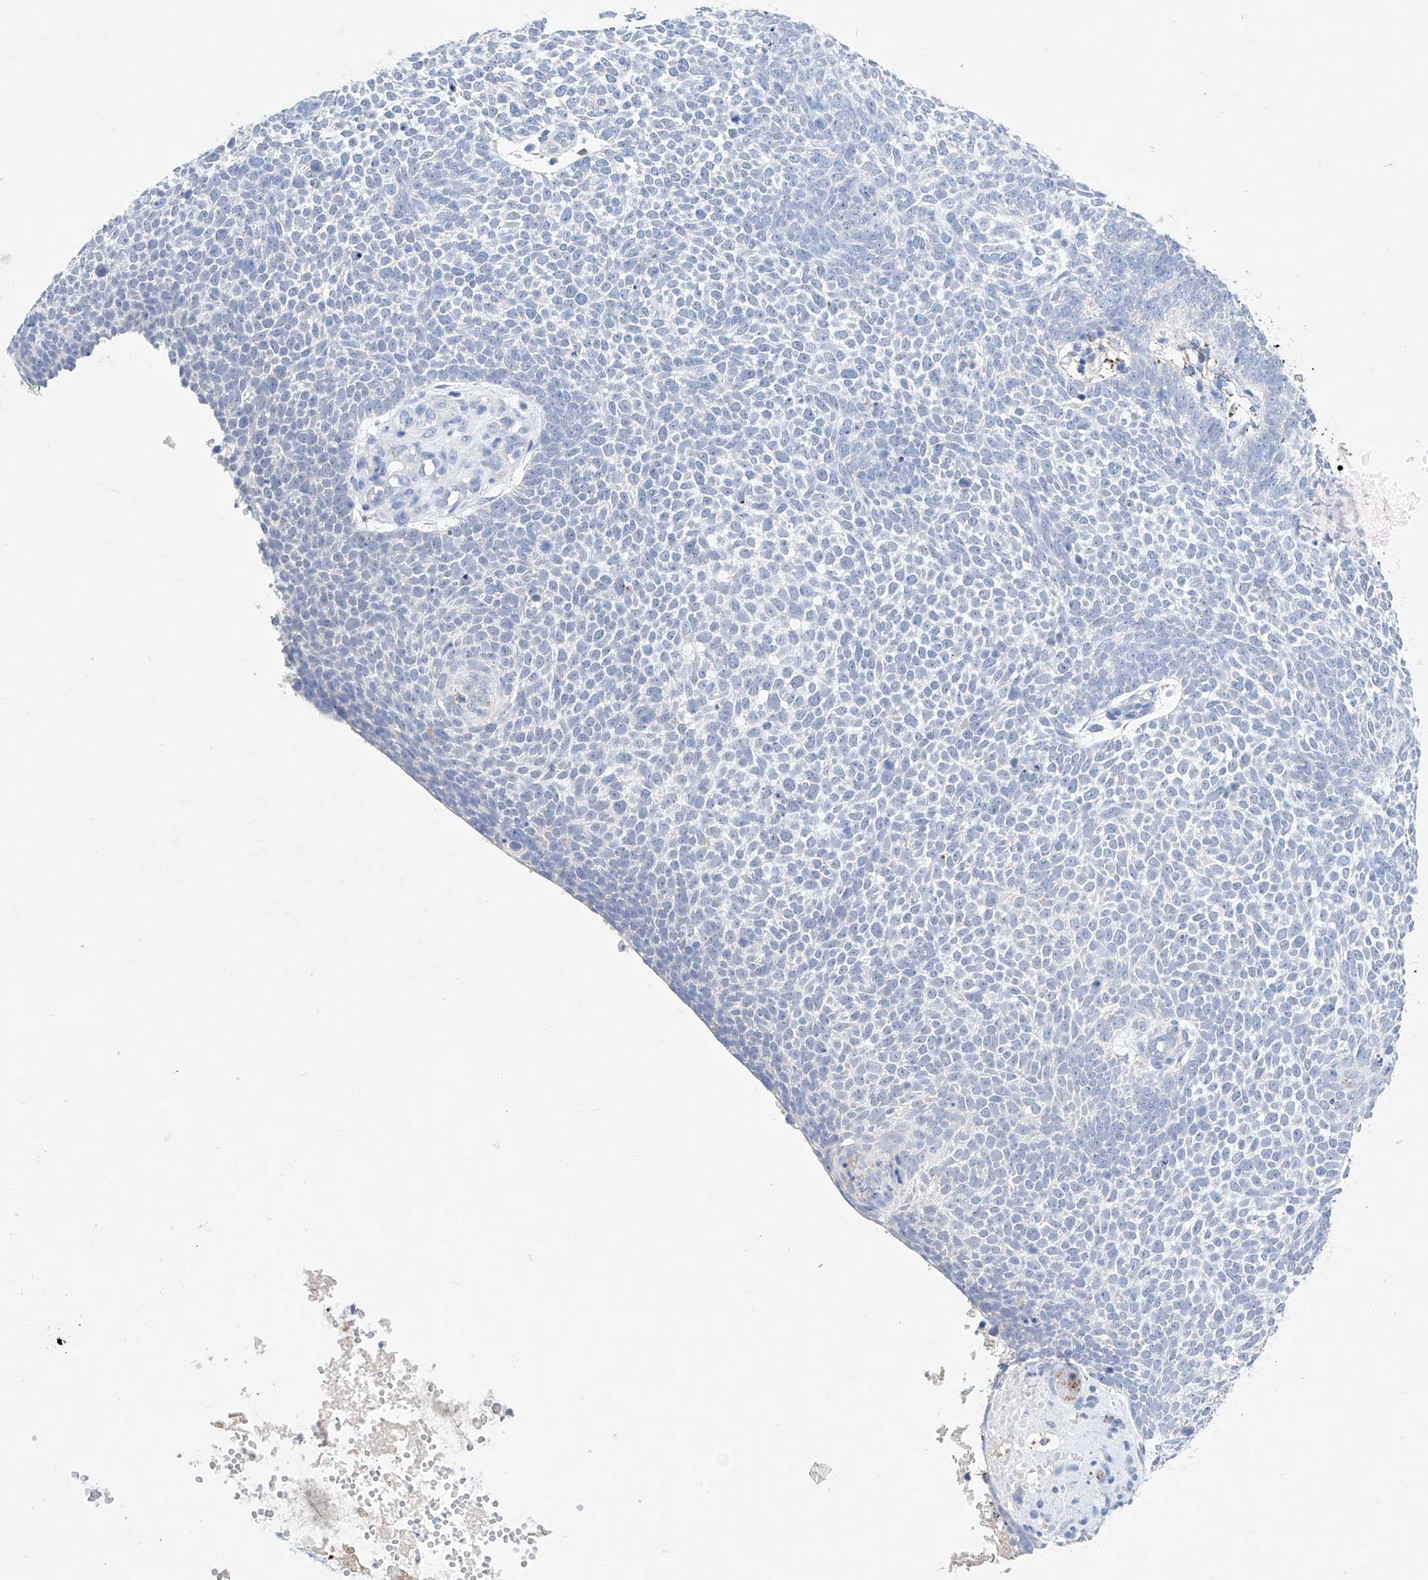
{"staining": {"intensity": "negative", "quantity": "none", "location": "none"}, "tissue": "skin cancer", "cell_type": "Tumor cells", "image_type": "cancer", "snomed": [{"axis": "morphology", "description": "Basal cell carcinoma"}, {"axis": "topography", "description": "Skin"}], "caption": "An image of human skin cancer (basal cell carcinoma) is negative for staining in tumor cells. (Brightfield microscopy of DAB immunohistochemistry (IHC) at high magnification).", "gene": "NRROS", "patient": {"sex": "female", "age": 81}}